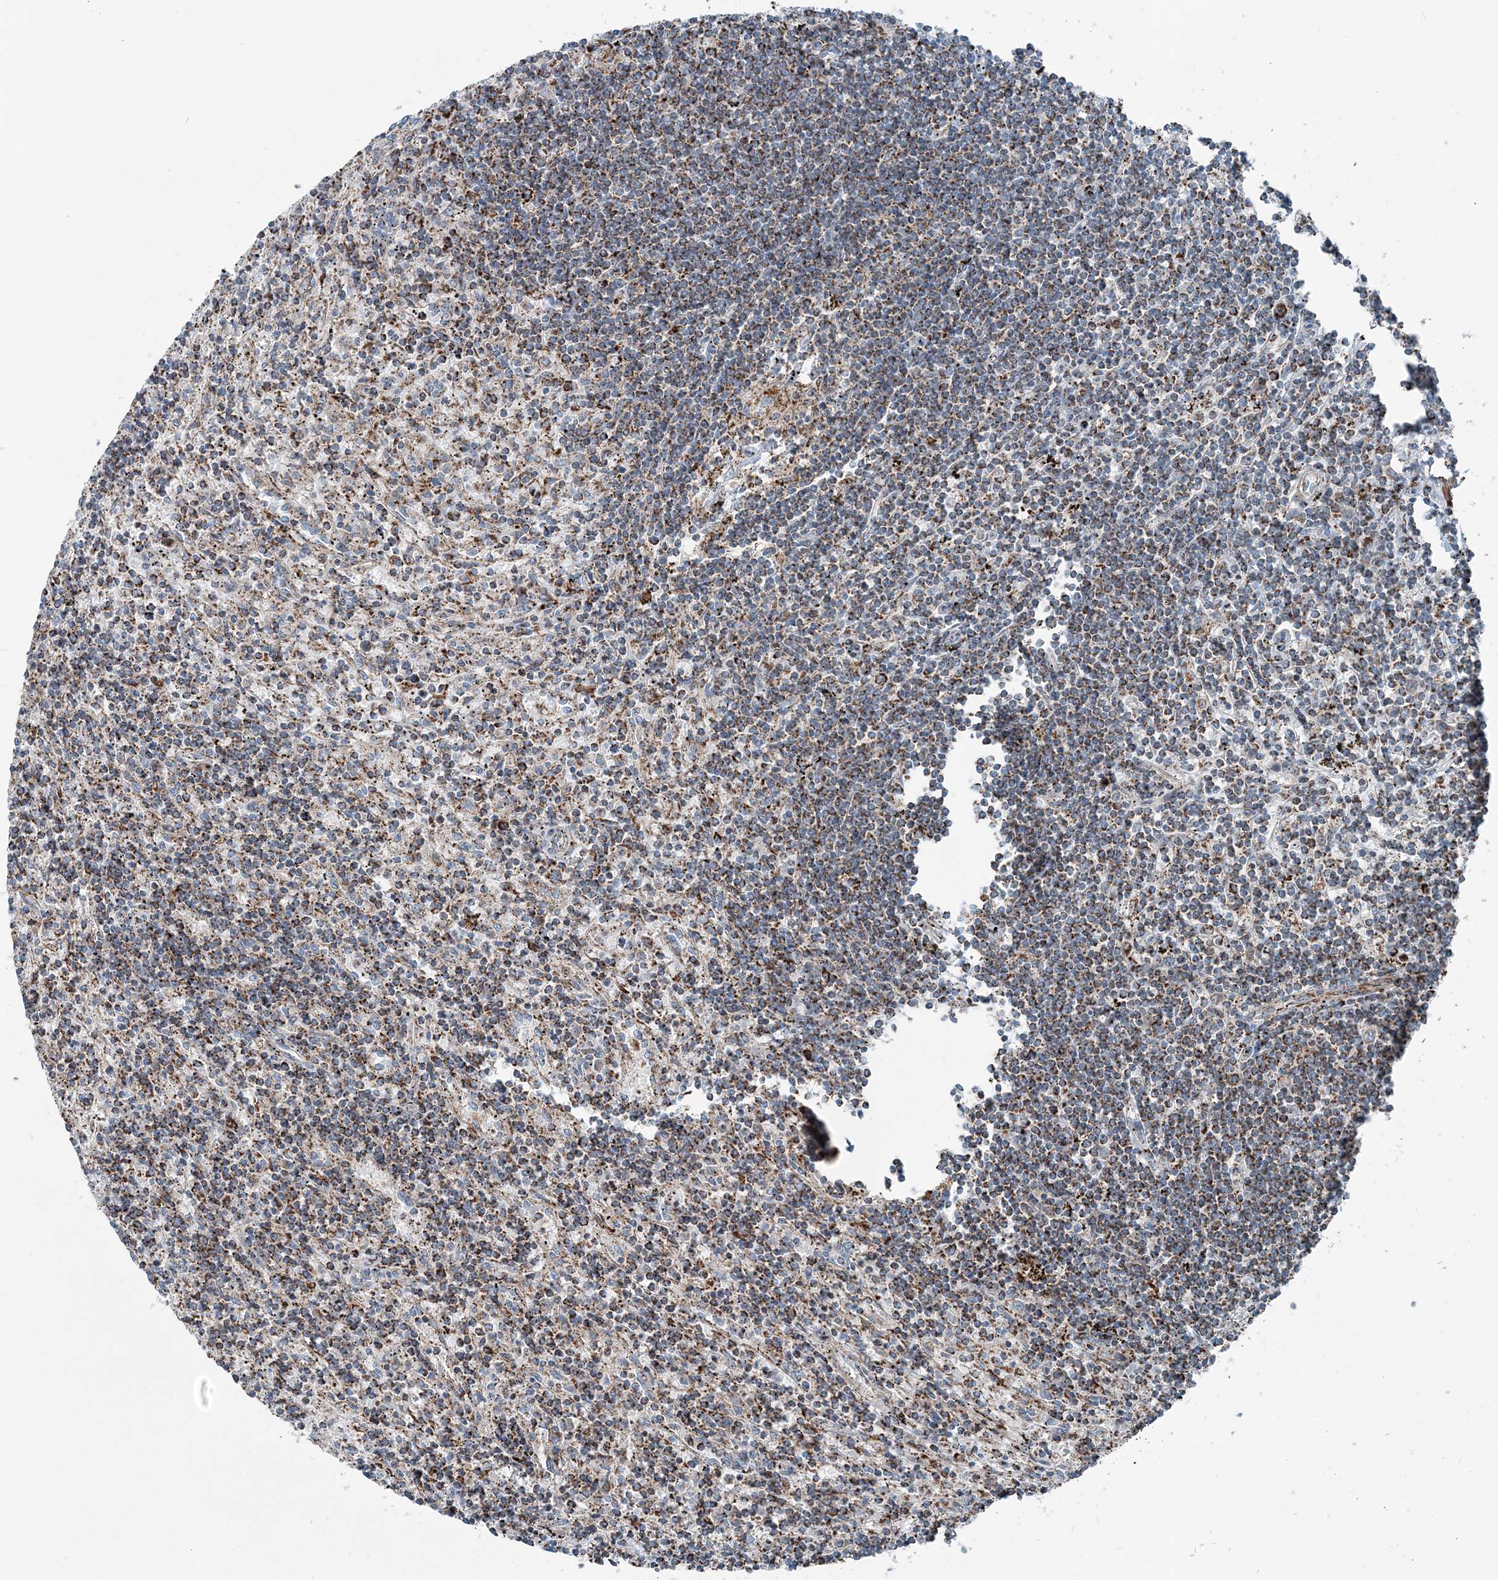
{"staining": {"intensity": "strong", "quantity": ">75%", "location": "cytoplasmic/membranous"}, "tissue": "lymphoma", "cell_type": "Tumor cells", "image_type": "cancer", "snomed": [{"axis": "morphology", "description": "Malignant lymphoma, non-Hodgkin's type, Low grade"}, {"axis": "topography", "description": "Spleen"}], "caption": "Immunohistochemical staining of lymphoma shows high levels of strong cytoplasmic/membranous protein positivity in approximately >75% of tumor cells.", "gene": "INTU", "patient": {"sex": "male", "age": 76}}